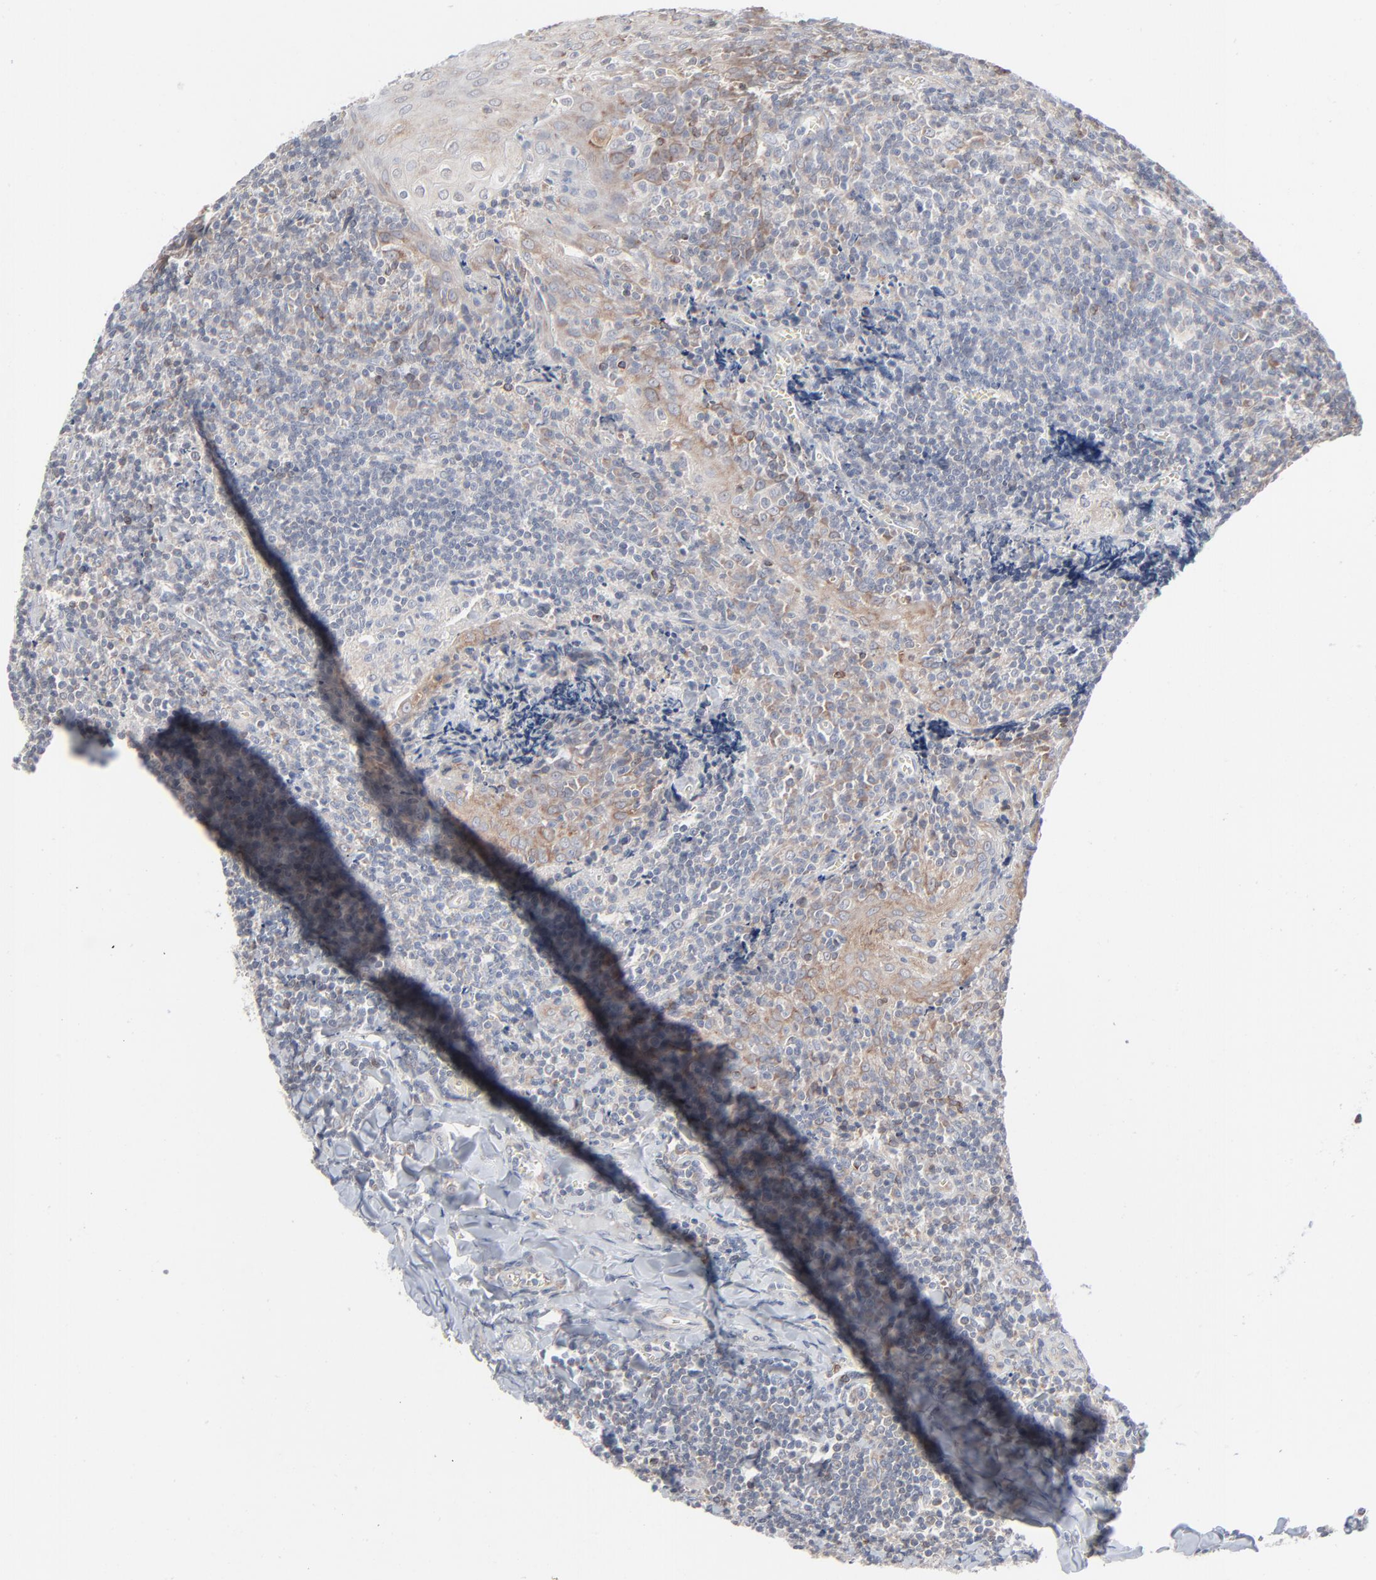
{"staining": {"intensity": "moderate", "quantity": ">75%", "location": "cytoplasmic/membranous"}, "tissue": "tonsil", "cell_type": "Germinal center cells", "image_type": "normal", "snomed": [{"axis": "morphology", "description": "Normal tissue, NOS"}, {"axis": "topography", "description": "Tonsil"}], "caption": "Immunohistochemistry (IHC) photomicrograph of normal tonsil stained for a protein (brown), which exhibits medium levels of moderate cytoplasmic/membranous staining in approximately >75% of germinal center cells.", "gene": "KDSR", "patient": {"sex": "male", "age": 20}}